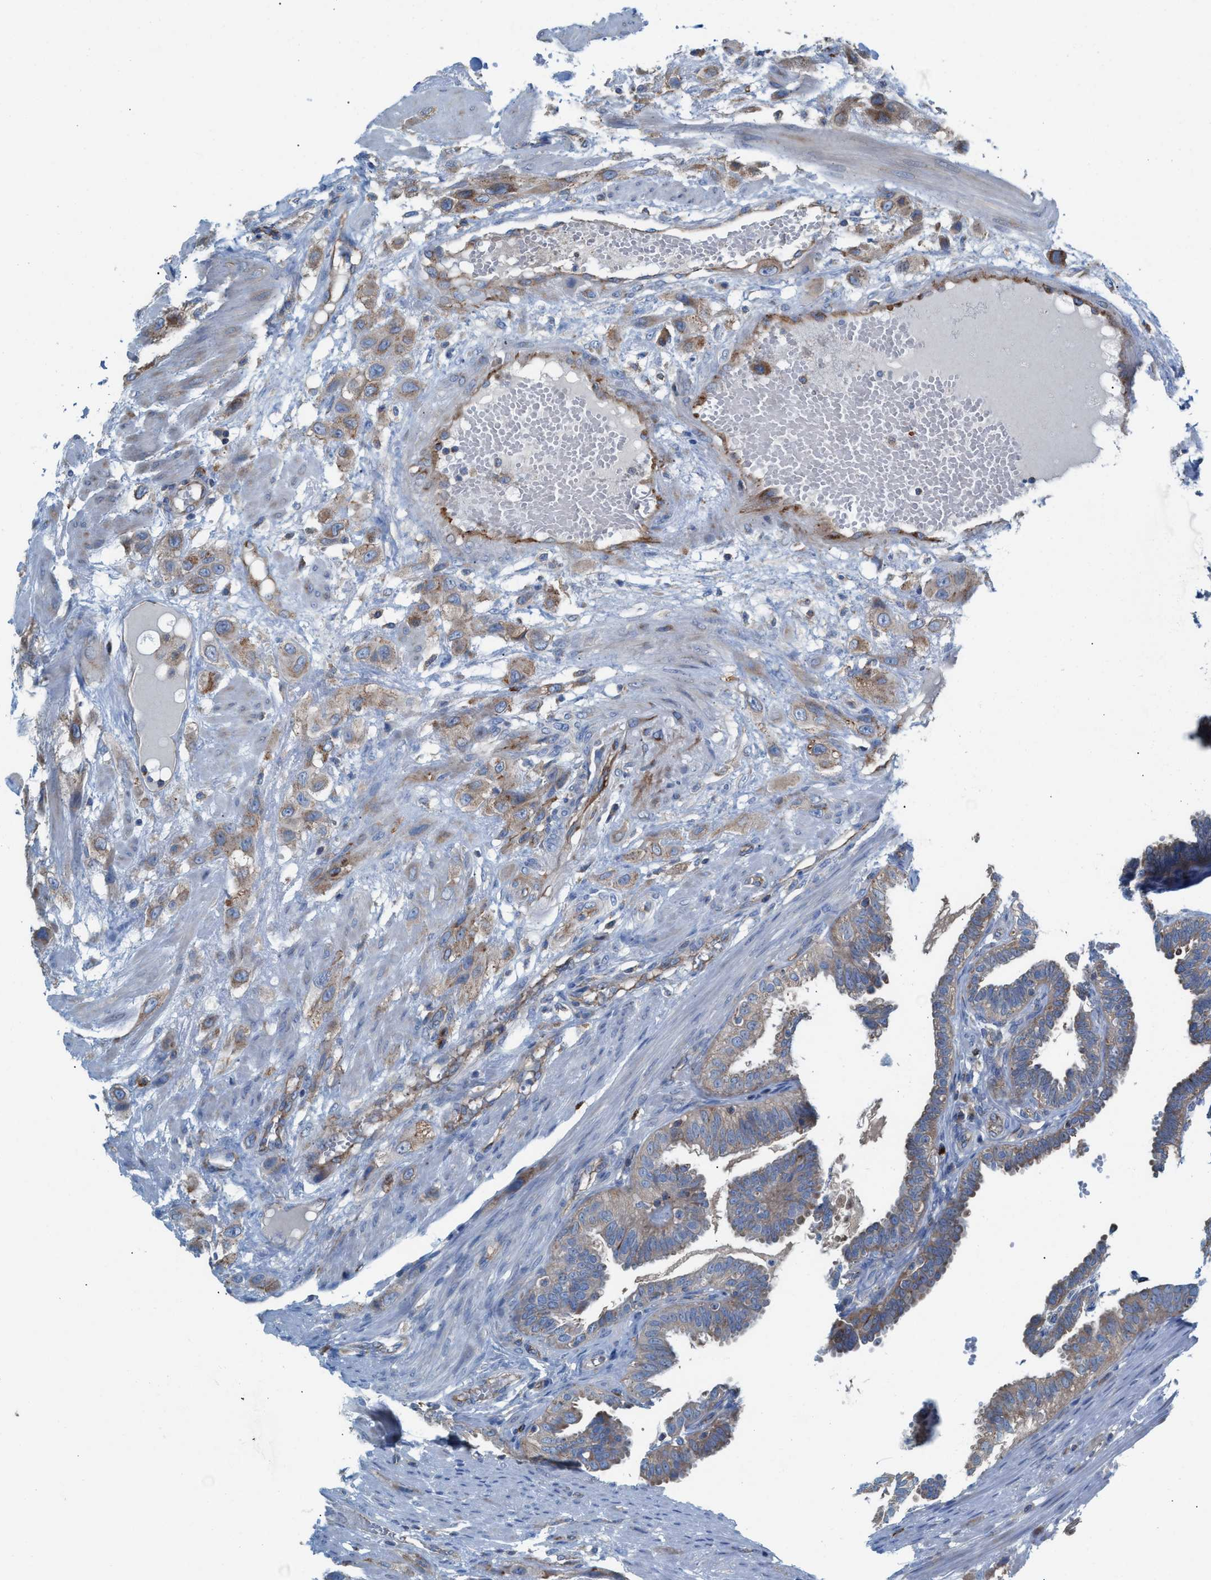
{"staining": {"intensity": "moderate", "quantity": "25%-75%", "location": "cytoplasmic/membranous"}, "tissue": "fallopian tube", "cell_type": "Glandular cells", "image_type": "normal", "snomed": [{"axis": "morphology", "description": "Normal tissue, NOS"}, {"axis": "topography", "description": "Fallopian tube"}, {"axis": "topography", "description": "Placenta"}], "caption": "IHC of benign human fallopian tube exhibits medium levels of moderate cytoplasmic/membranous expression in approximately 25%-75% of glandular cells. The staining is performed using DAB brown chromogen to label protein expression. The nuclei are counter-stained blue using hematoxylin.", "gene": "NYAP1", "patient": {"sex": "female", "age": 34}}